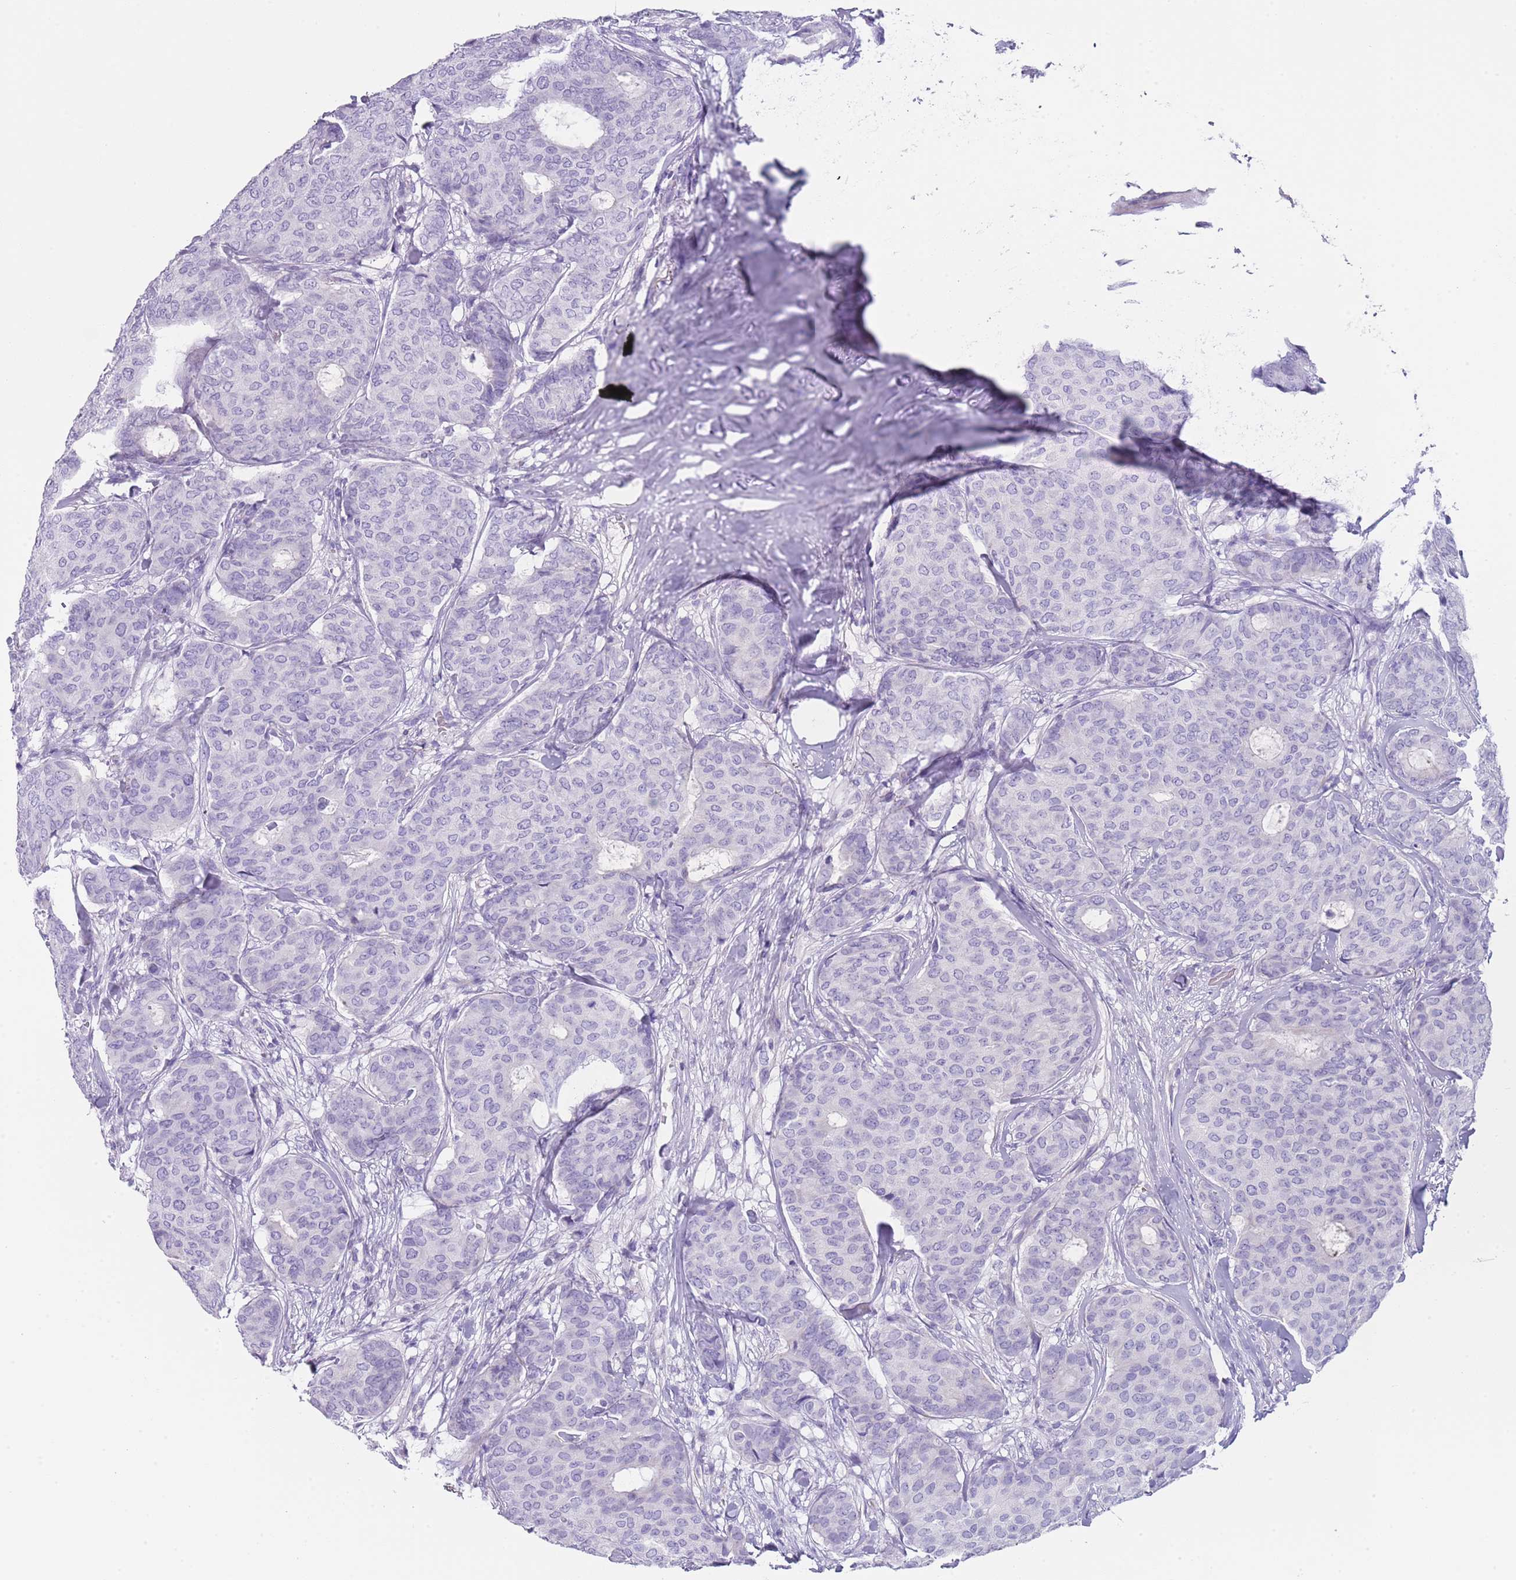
{"staining": {"intensity": "negative", "quantity": "none", "location": "none"}, "tissue": "breast cancer", "cell_type": "Tumor cells", "image_type": "cancer", "snomed": [{"axis": "morphology", "description": "Duct carcinoma"}, {"axis": "topography", "description": "Breast"}], "caption": "The histopathology image reveals no staining of tumor cells in breast cancer.", "gene": "NBPF20", "patient": {"sex": "female", "age": 75}}